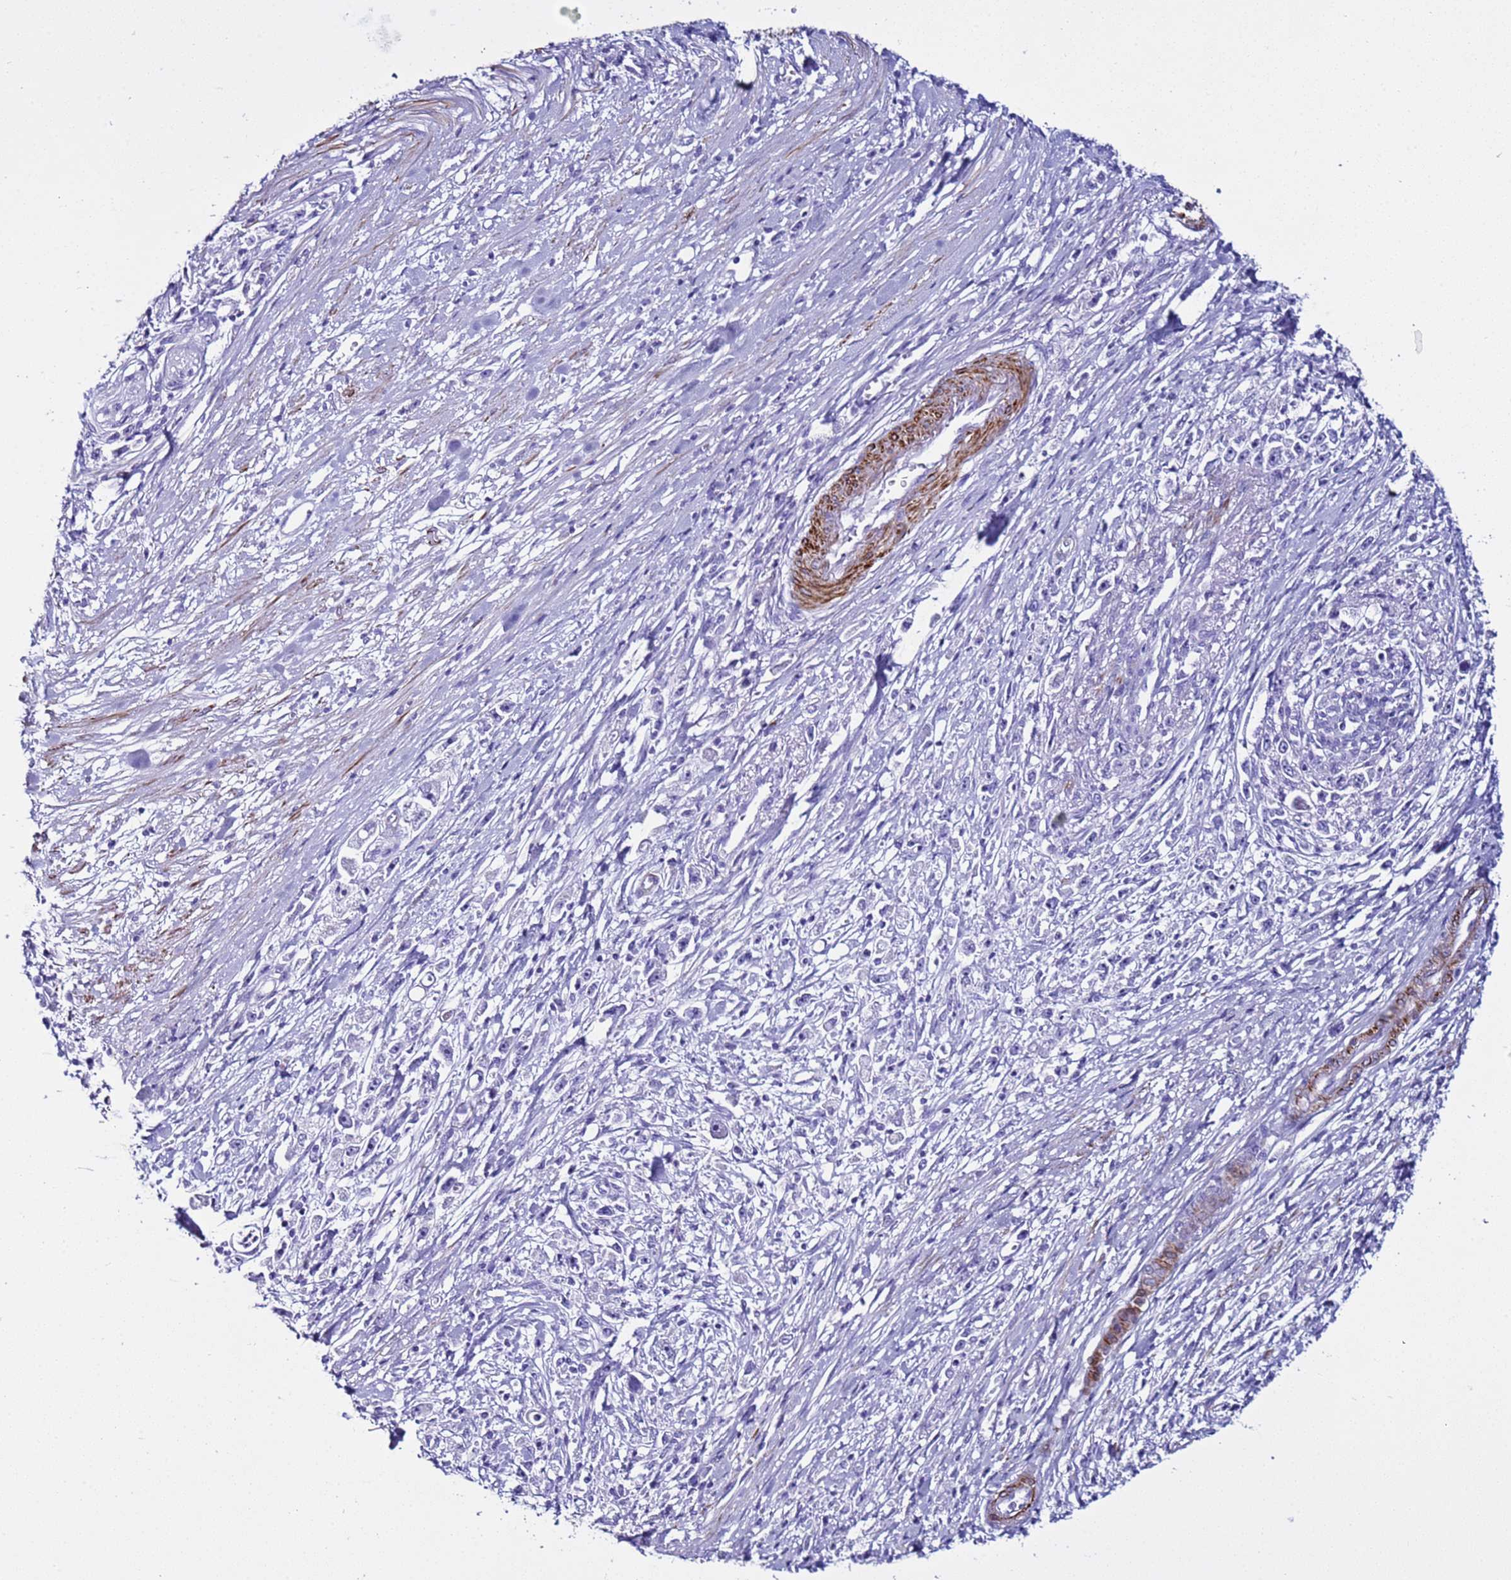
{"staining": {"intensity": "negative", "quantity": "none", "location": "none"}, "tissue": "stomach cancer", "cell_type": "Tumor cells", "image_type": "cancer", "snomed": [{"axis": "morphology", "description": "Adenocarcinoma, NOS"}, {"axis": "topography", "description": "Stomach"}], "caption": "Immunohistochemistry image of human stomach cancer (adenocarcinoma) stained for a protein (brown), which demonstrates no staining in tumor cells. (Brightfield microscopy of DAB immunohistochemistry (IHC) at high magnification).", "gene": "LCMT1", "patient": {"sex": "female", "age": 59}}